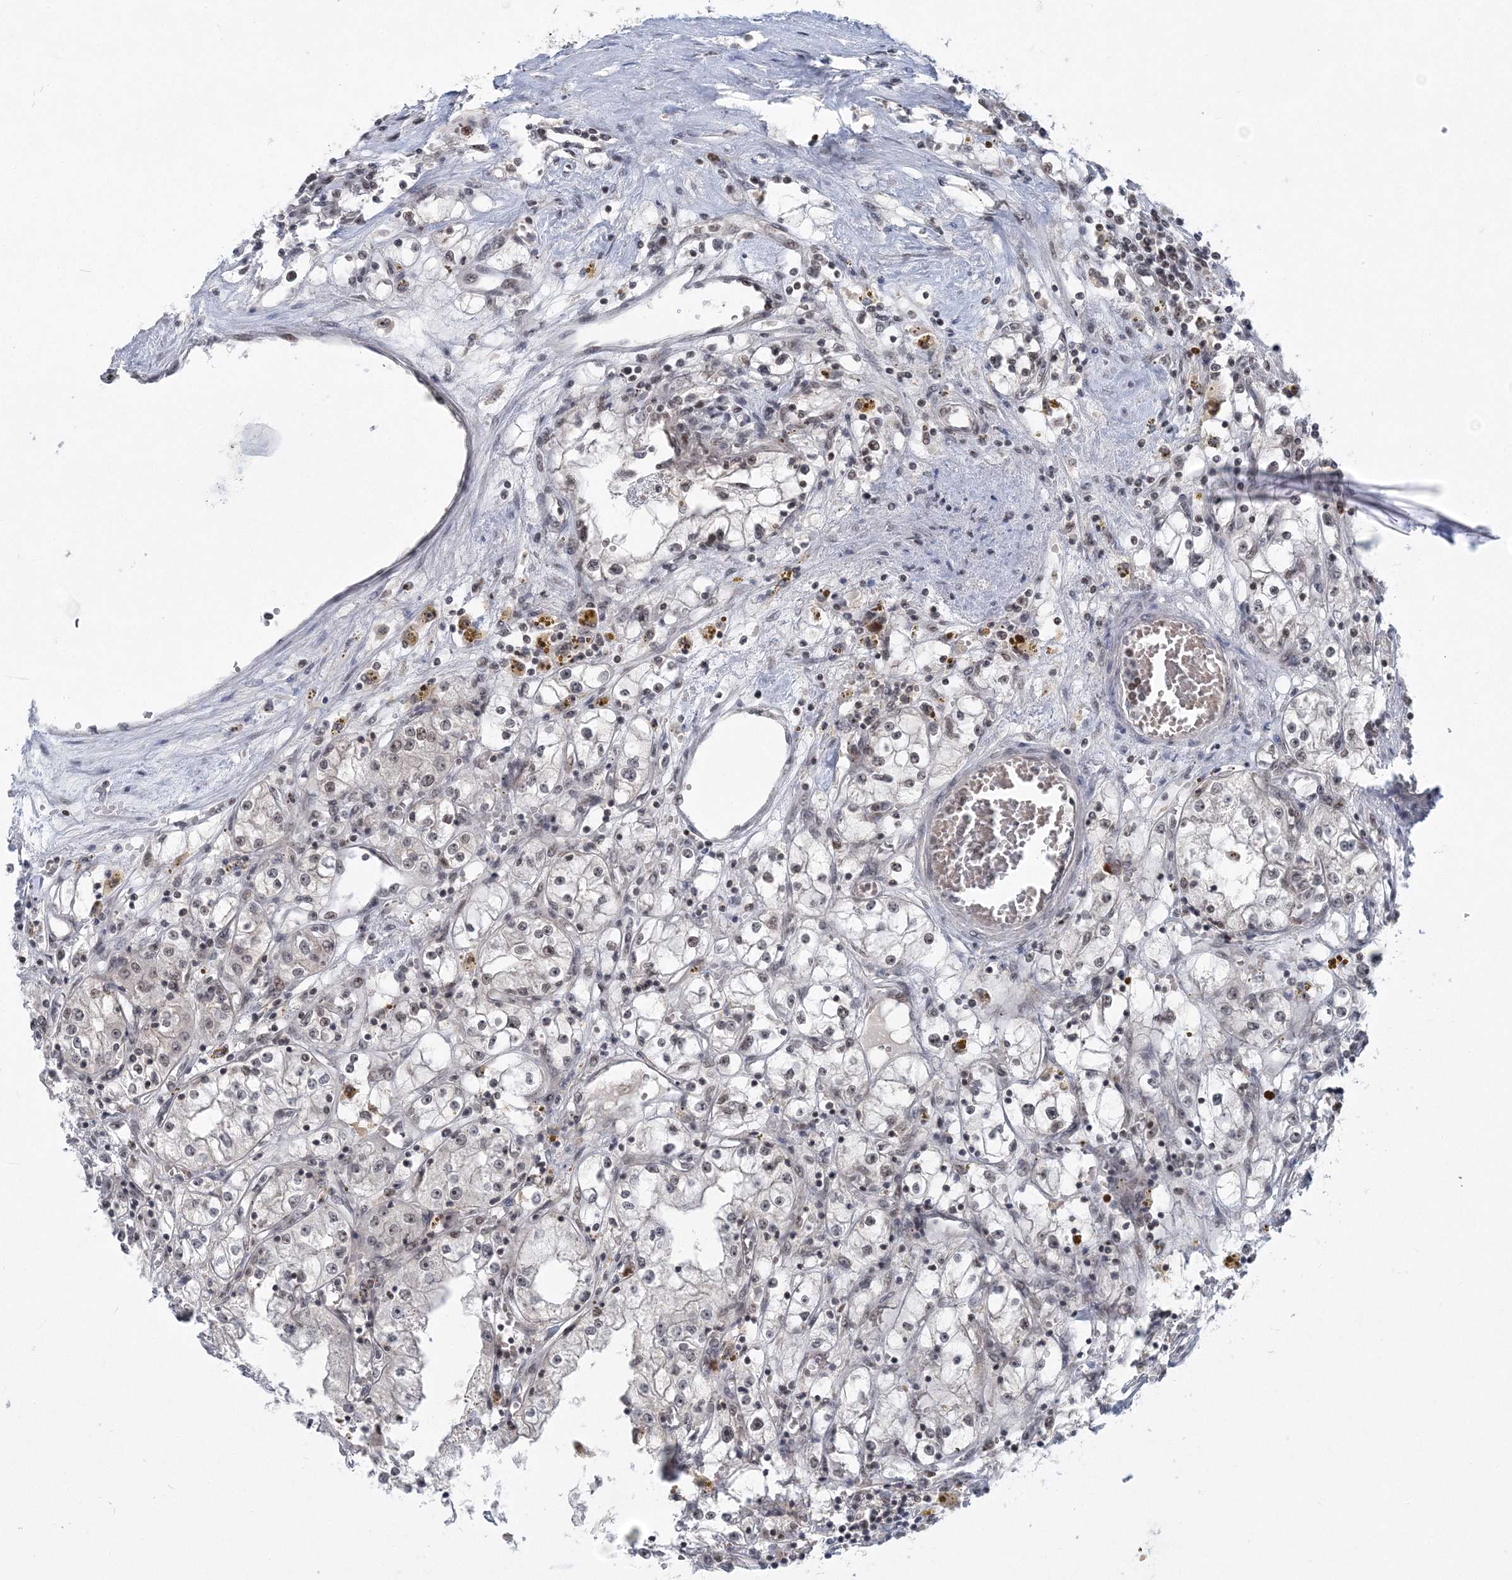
{"staining": {"intensity": "weak", "quantity": "<25%", "location": "nuclear"}, "tissue": "renal cancer", "cell_type": "Tumor cells", "image_type": "cancer", "snomed": [{"axis": "morphology", "description": "Adenocarcinoma, NOS"}, {"axis": "topography", "description": "Kidney"}], "caption": "This is an immunohistochemistry image of human renal cancer. There is no positivity in tumor cells.", "gene": "PDS5A", "patient": {"sex": "male", "age": 56}}